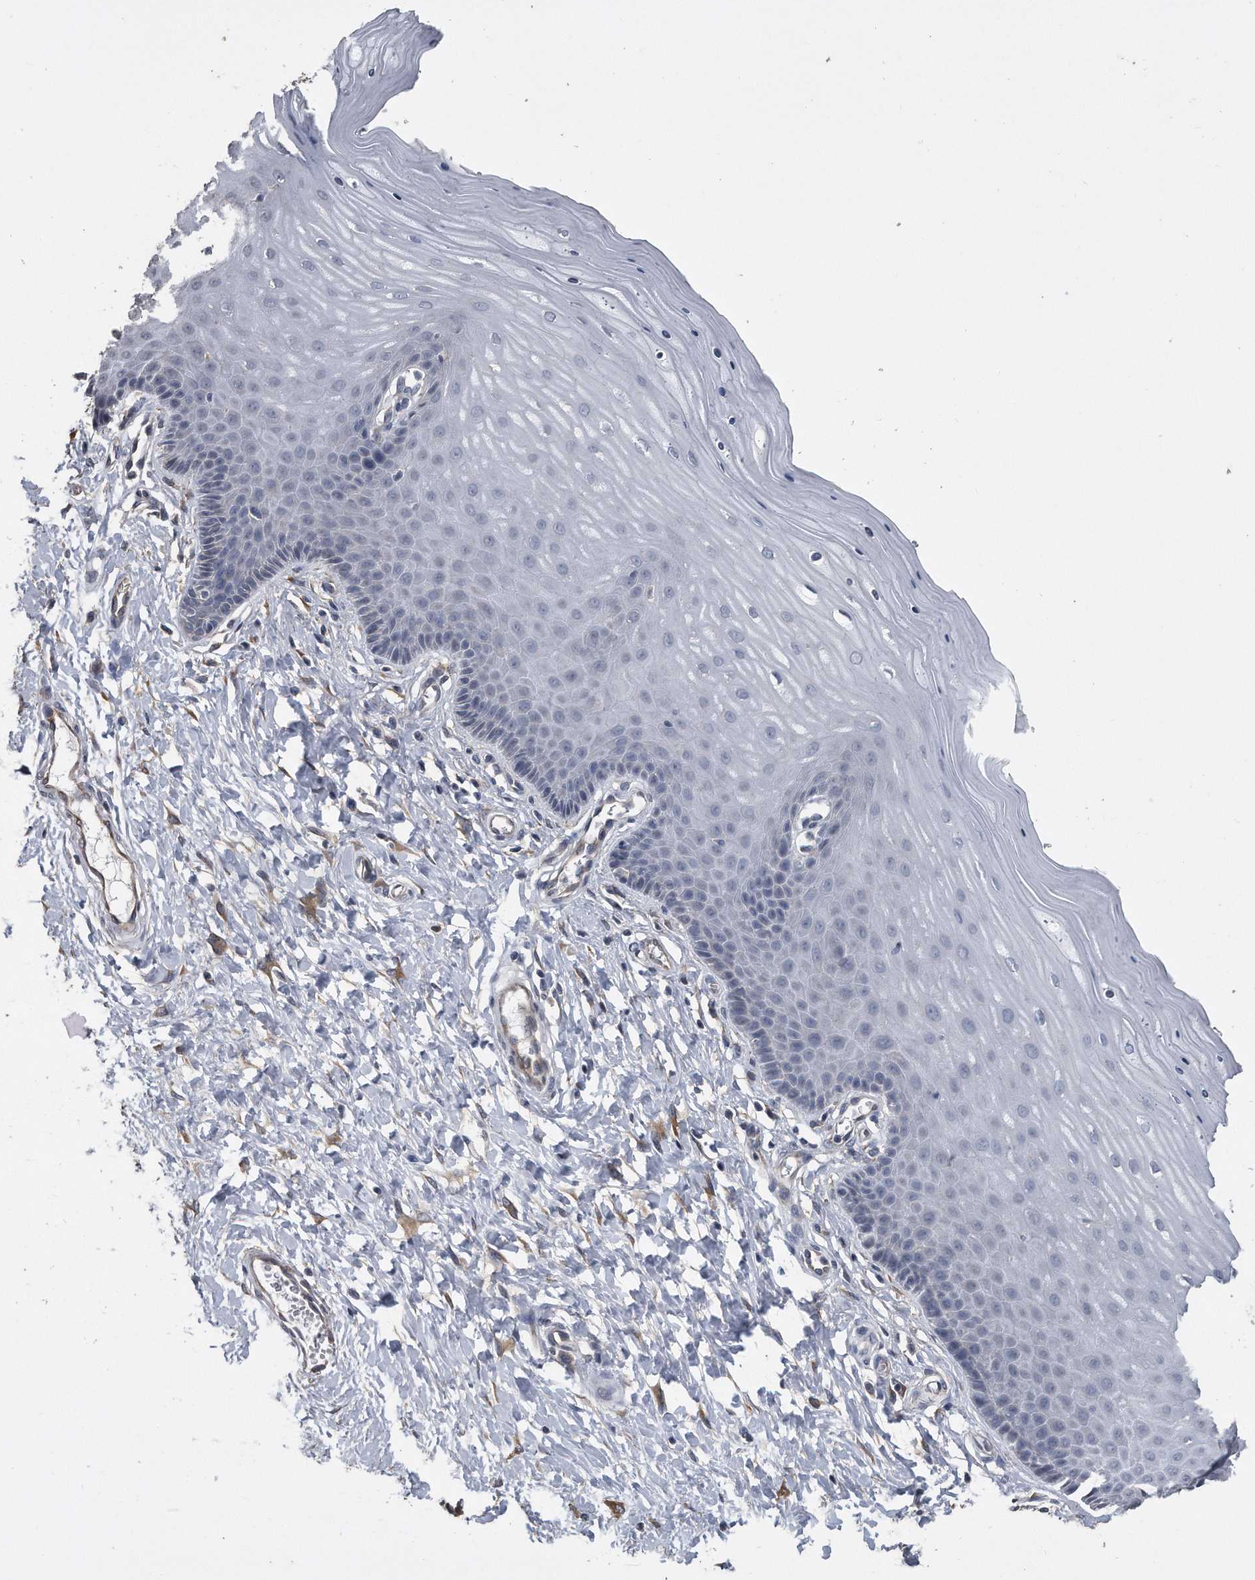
{"staining": {"intensity": "negative", "quantity": "none", "location": "none"}, "tissue": "cervix", "cell_type": "Glandular cells", "image_type": "normal", "snomed": [{"axis": "morphology", "description": "Normal tissue, NOS"}, {"axis": "topography", "description": "Cervix"}], "caption": "This is an IHC photomicrograph of unremarkable cervix. There is no expression in glandular cells.", "gene": "PCLO", "patient": {"sex": "female", "age": 55}}